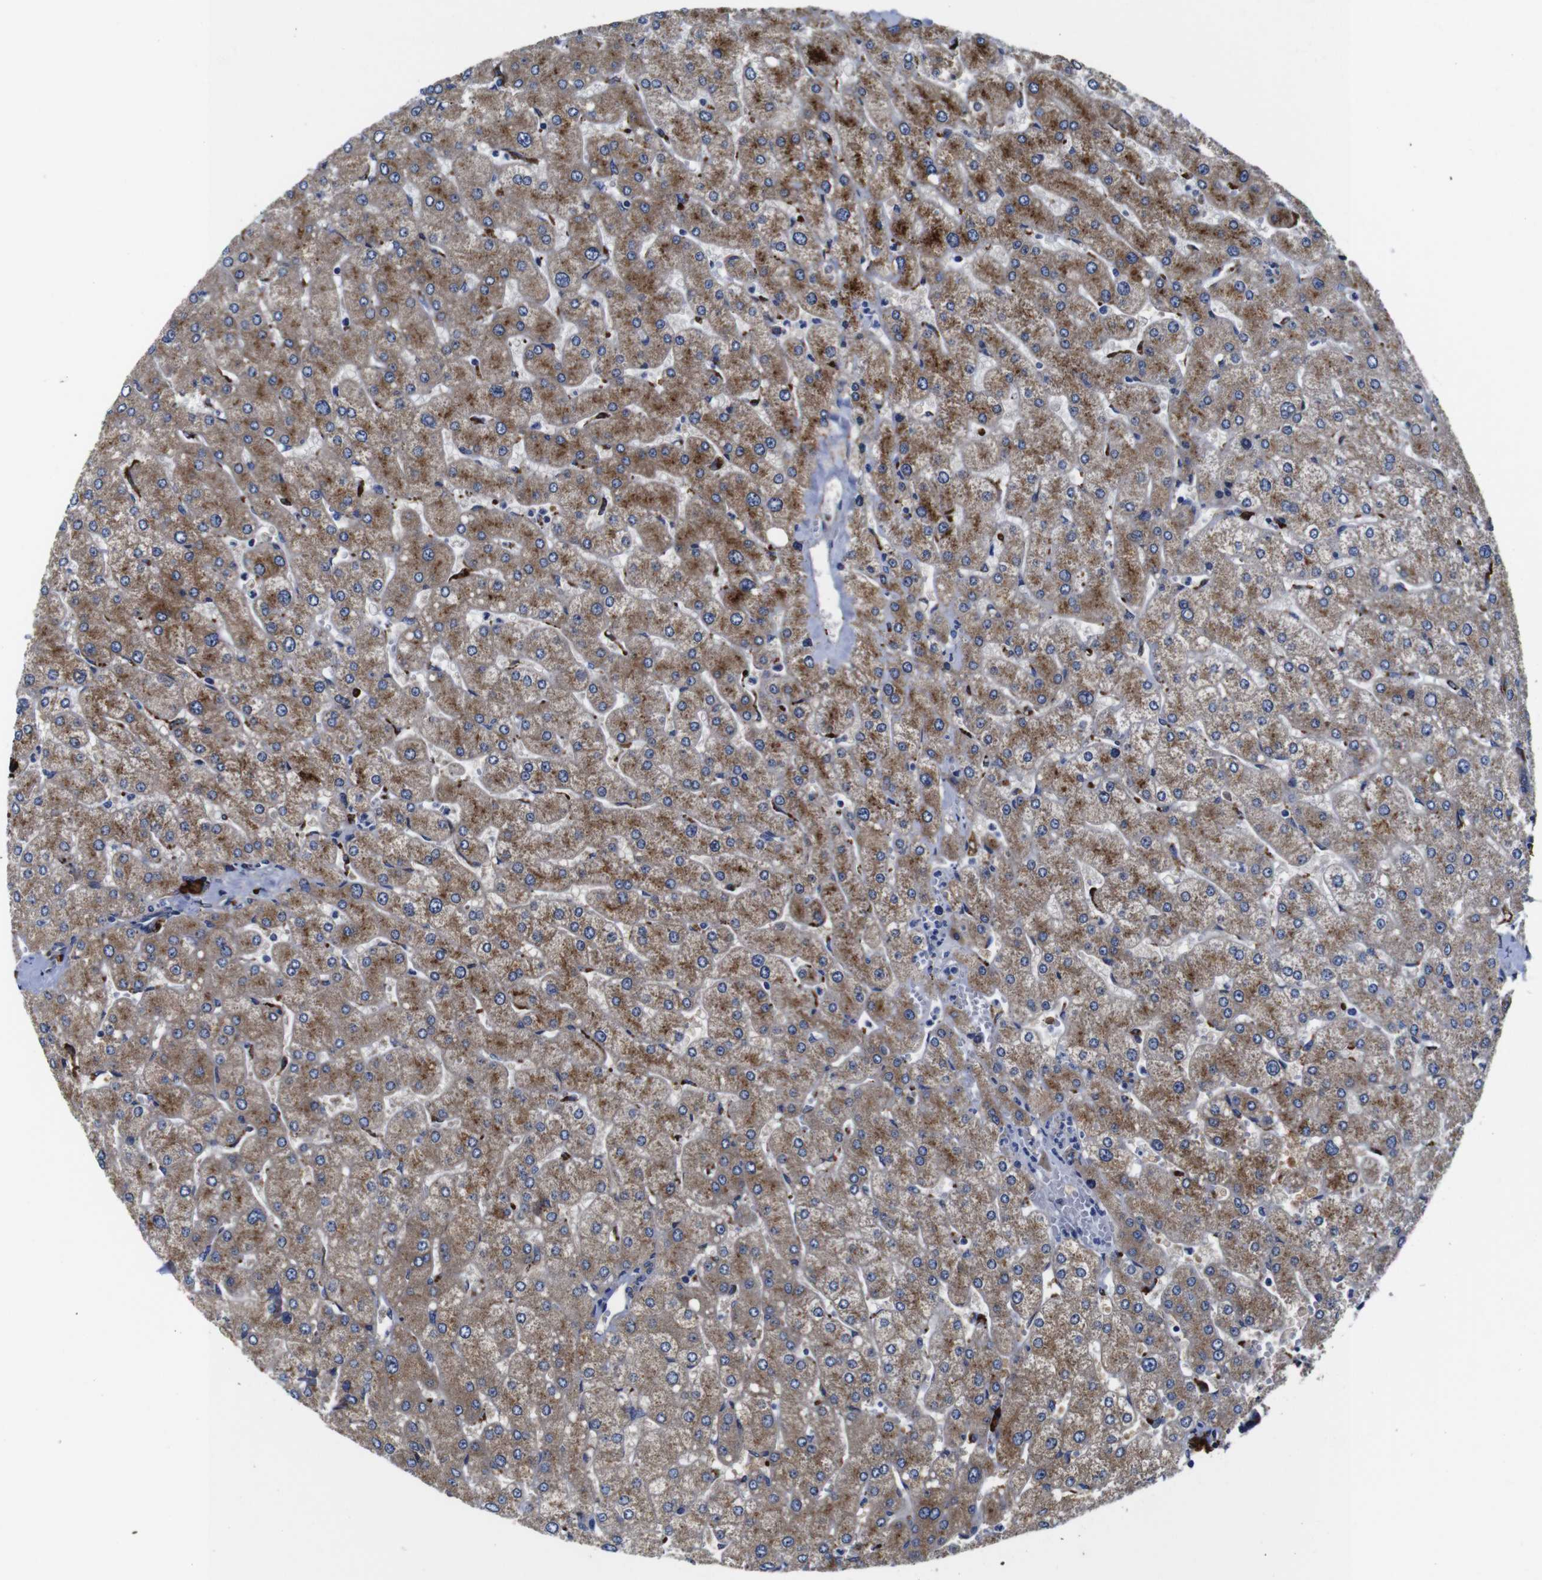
{"staining": {"intensity": "weak", "quantity": ">75%", "location": "cytoplasmic/membranous"}, "tissue": "liver", "cell_type": "Cholangiocytes", "image_type": "normal", "snomed": [{"axis": "morphology", "description": "Normal tissue, NOS"}, {"axis": "topography", "description": "Liver"}], "caption": "High-power microscopy captured an immunohistochemistry image of benign liver, revealing weak cytoplasmic/membranous expression in about >75% of cholangiocytes. Using DAB (brown) and hematoxylin (blue) stains, captured at high magnification using brightfield microscopy.", "gene": "GIMAP2", "patient": {"sex": "male", "age": 55}}